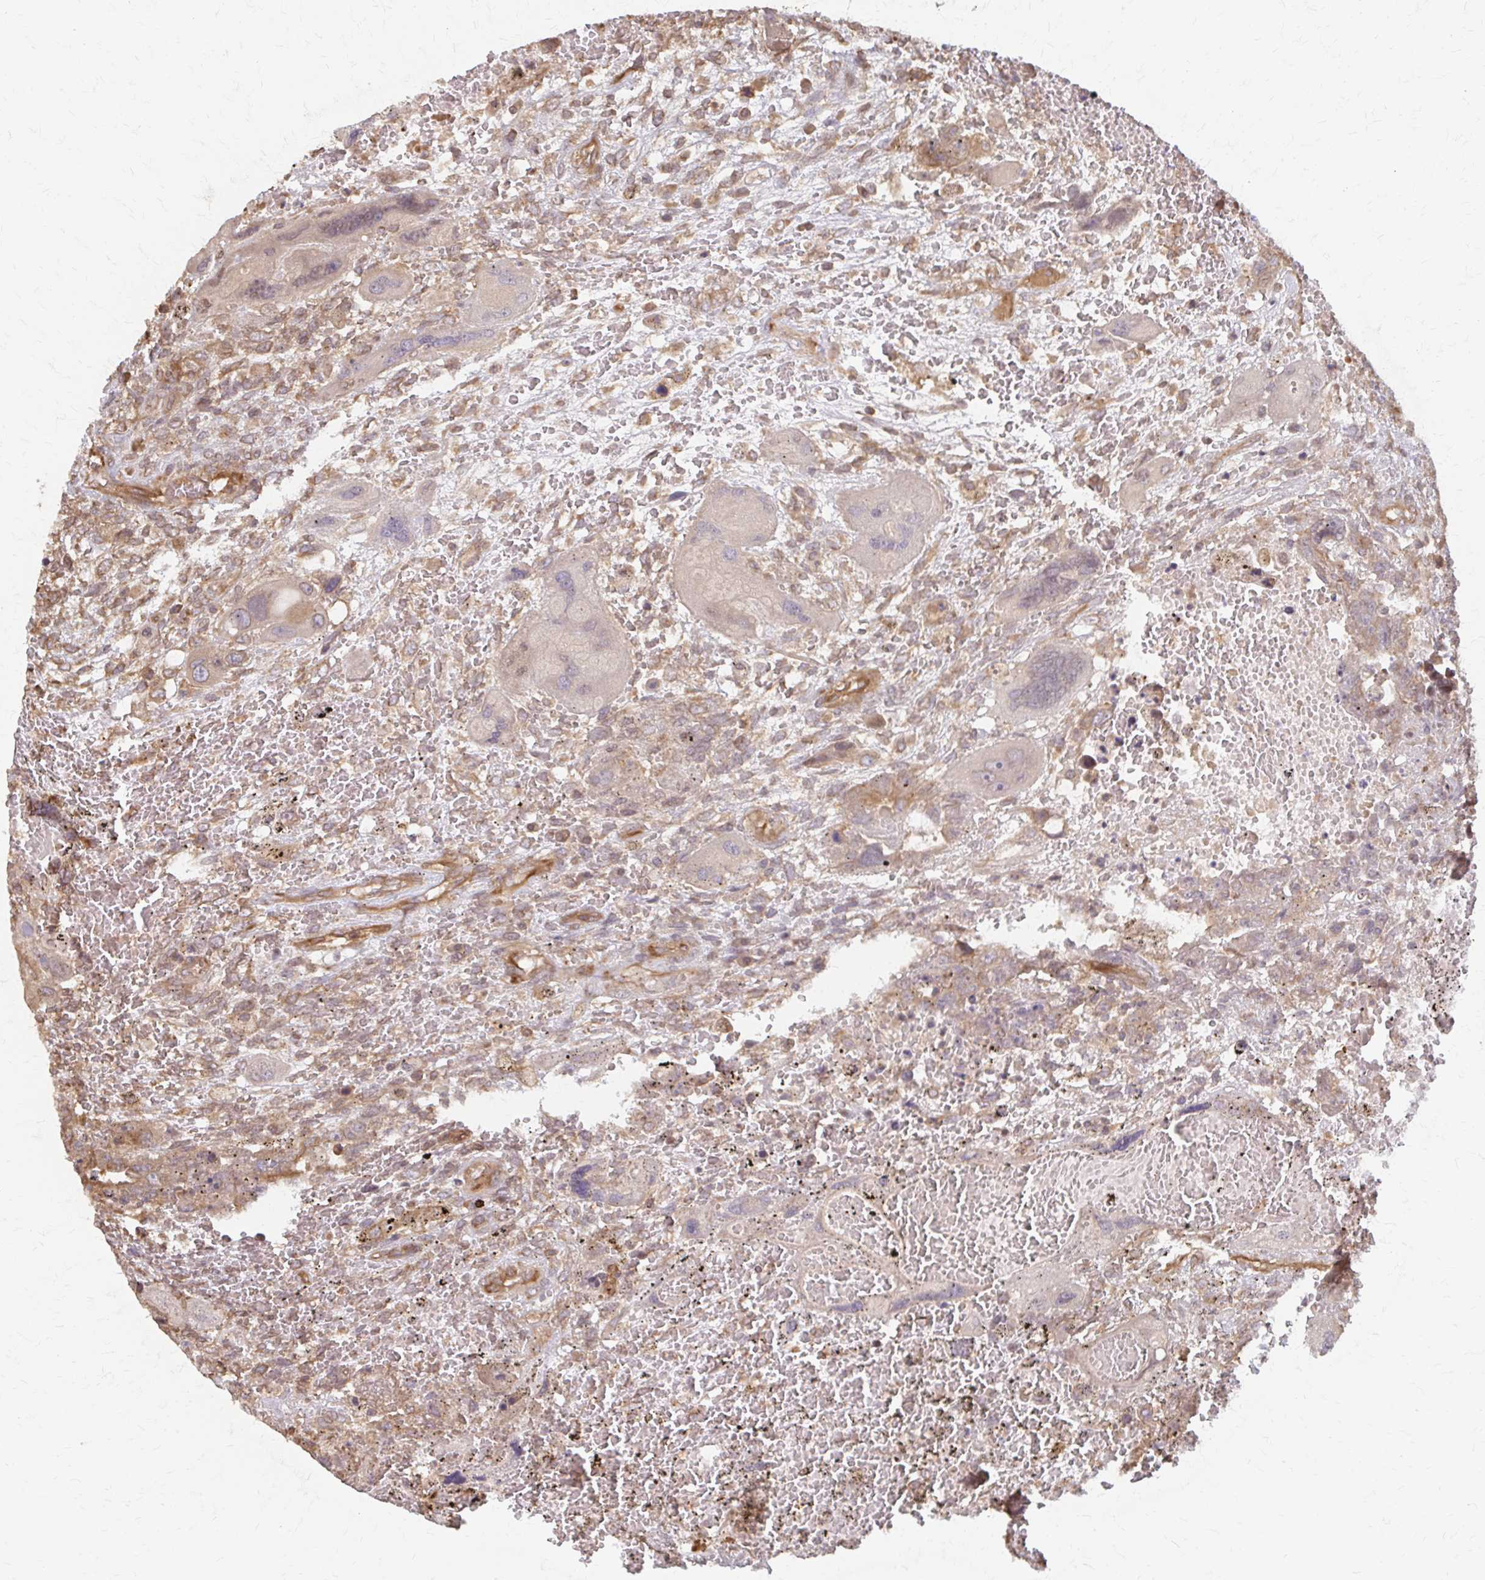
{"staining": {"intensity": "moderate", "quantity": "<25%", "location": "cytoplasmic/membranous"}, "tissue": "testis cancer", "cell_type": "Tumor cells", "image_type": "cancer", "snomed": [{"axis": "morphology", "description": "Carcinoma, Embryonal, NOS"}, {"axis": "topography", "description": "Testis"}], "caption": "Immunohistochemical staining of human embryonal carcinoma (testis) exhibits low levels of moderate cytoplasmic/membranous protein positivity in about <25% of tumor cells.", "gene": "ARHGAP35", "patient": {"sex": "male", "age": 26}}